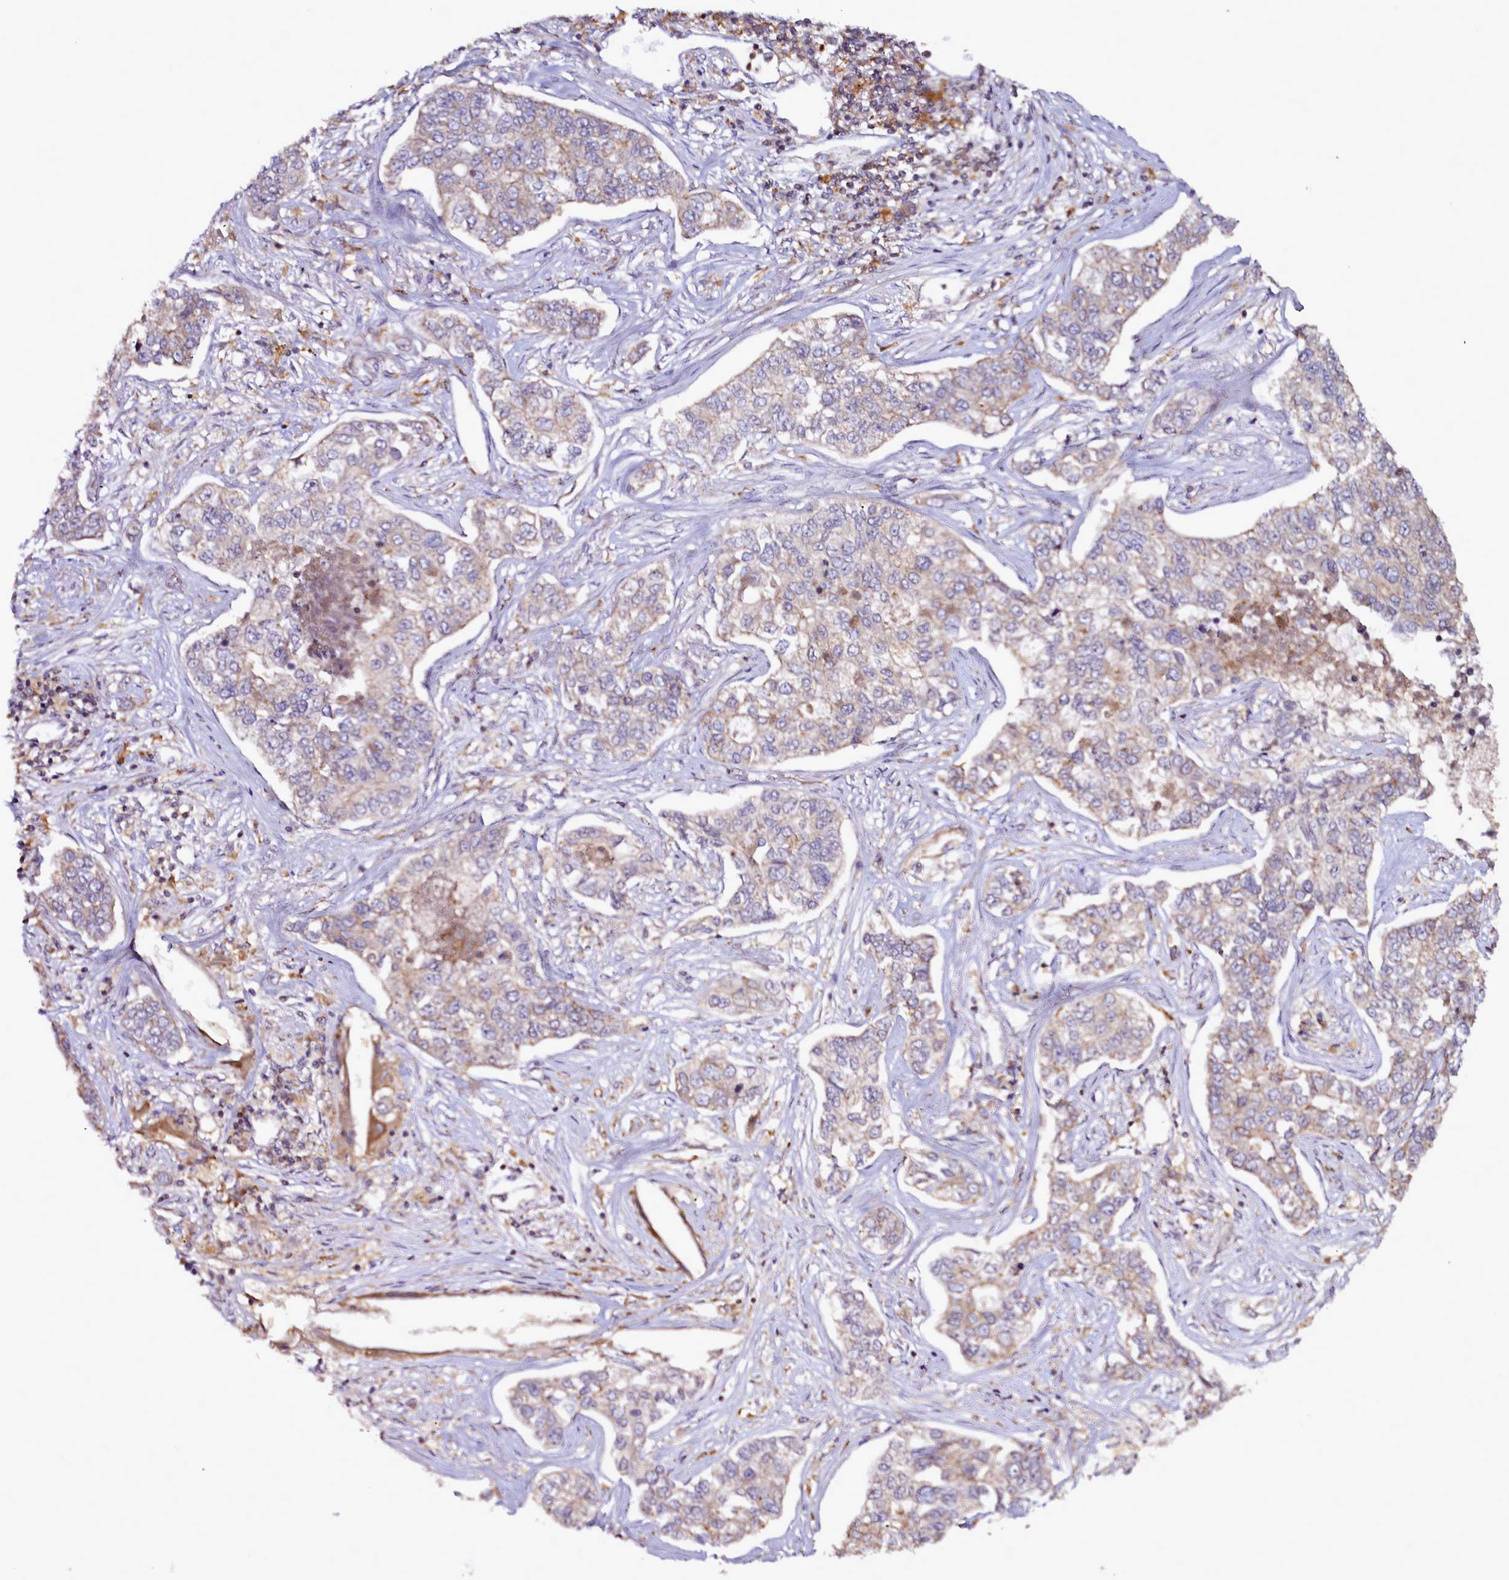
{"staining": {"intensity": "weak", "quantity": "25%-75%", "location": "cytoplasmic/membranous"}, "tissue": "lung cancer", "cell_type": "Tumor cells", "image_type": "cancer", "snomed": [{"axis": "morphology", "description": "Adenocarcinoma, NOS"}, {"axis": "topography", "description": "Lung"}], "caption": "A micrograph showing weak cytoplasmic/membranous positivity in approximately 25%-75% of tumor cells in adenocarcinoma (lung), as visualized by brown immunohistochemical staining.", "gene": "NCKAP1L", "patient": {"sex": "male", "age": 49}}